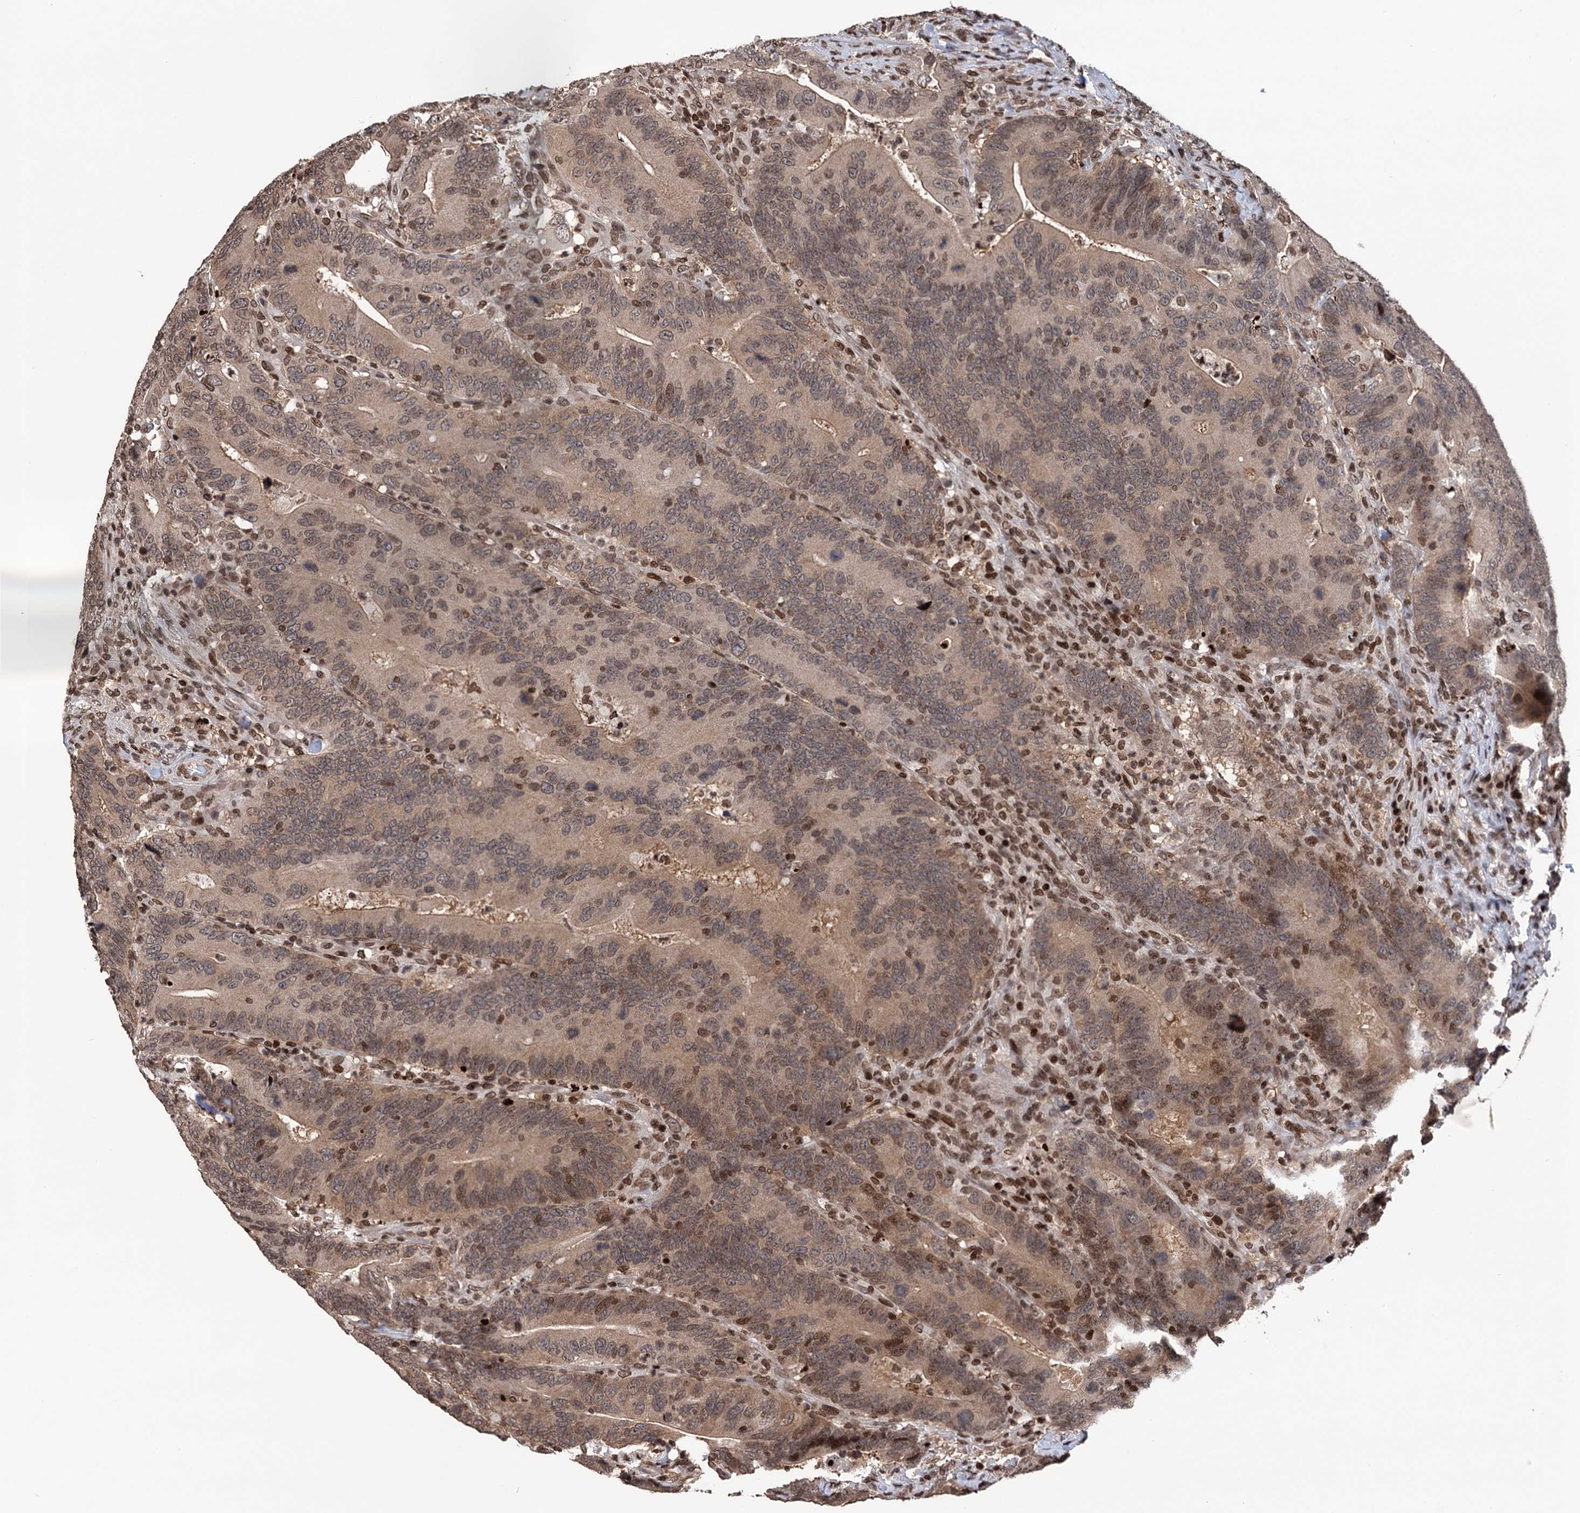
{"staining": {"intensity": "moderate", "quantity": ">75%", "location": "cytoplasmic/membranous,nuclear"}, "tissue": "colorectal cancer", "cell_type": "Tumor cells", "image_type": "cancer", "snomed": [{"axis": "morphology", "description": "Adenocarcinoma, NOS"}, {"axis": "topography", "description": "Colon"}], "caption": "Adenocarcinoma (colorectal) stained with DAB IHC exhibits medium levels of moderate cytoplasmic/membranous and nuclear positivity in approximately >75% of tumor cells. (IHC, brightfield microscopy, high magnification).", "gene": "CCDC77", "patient": {"sex": "female", "age": 66}}